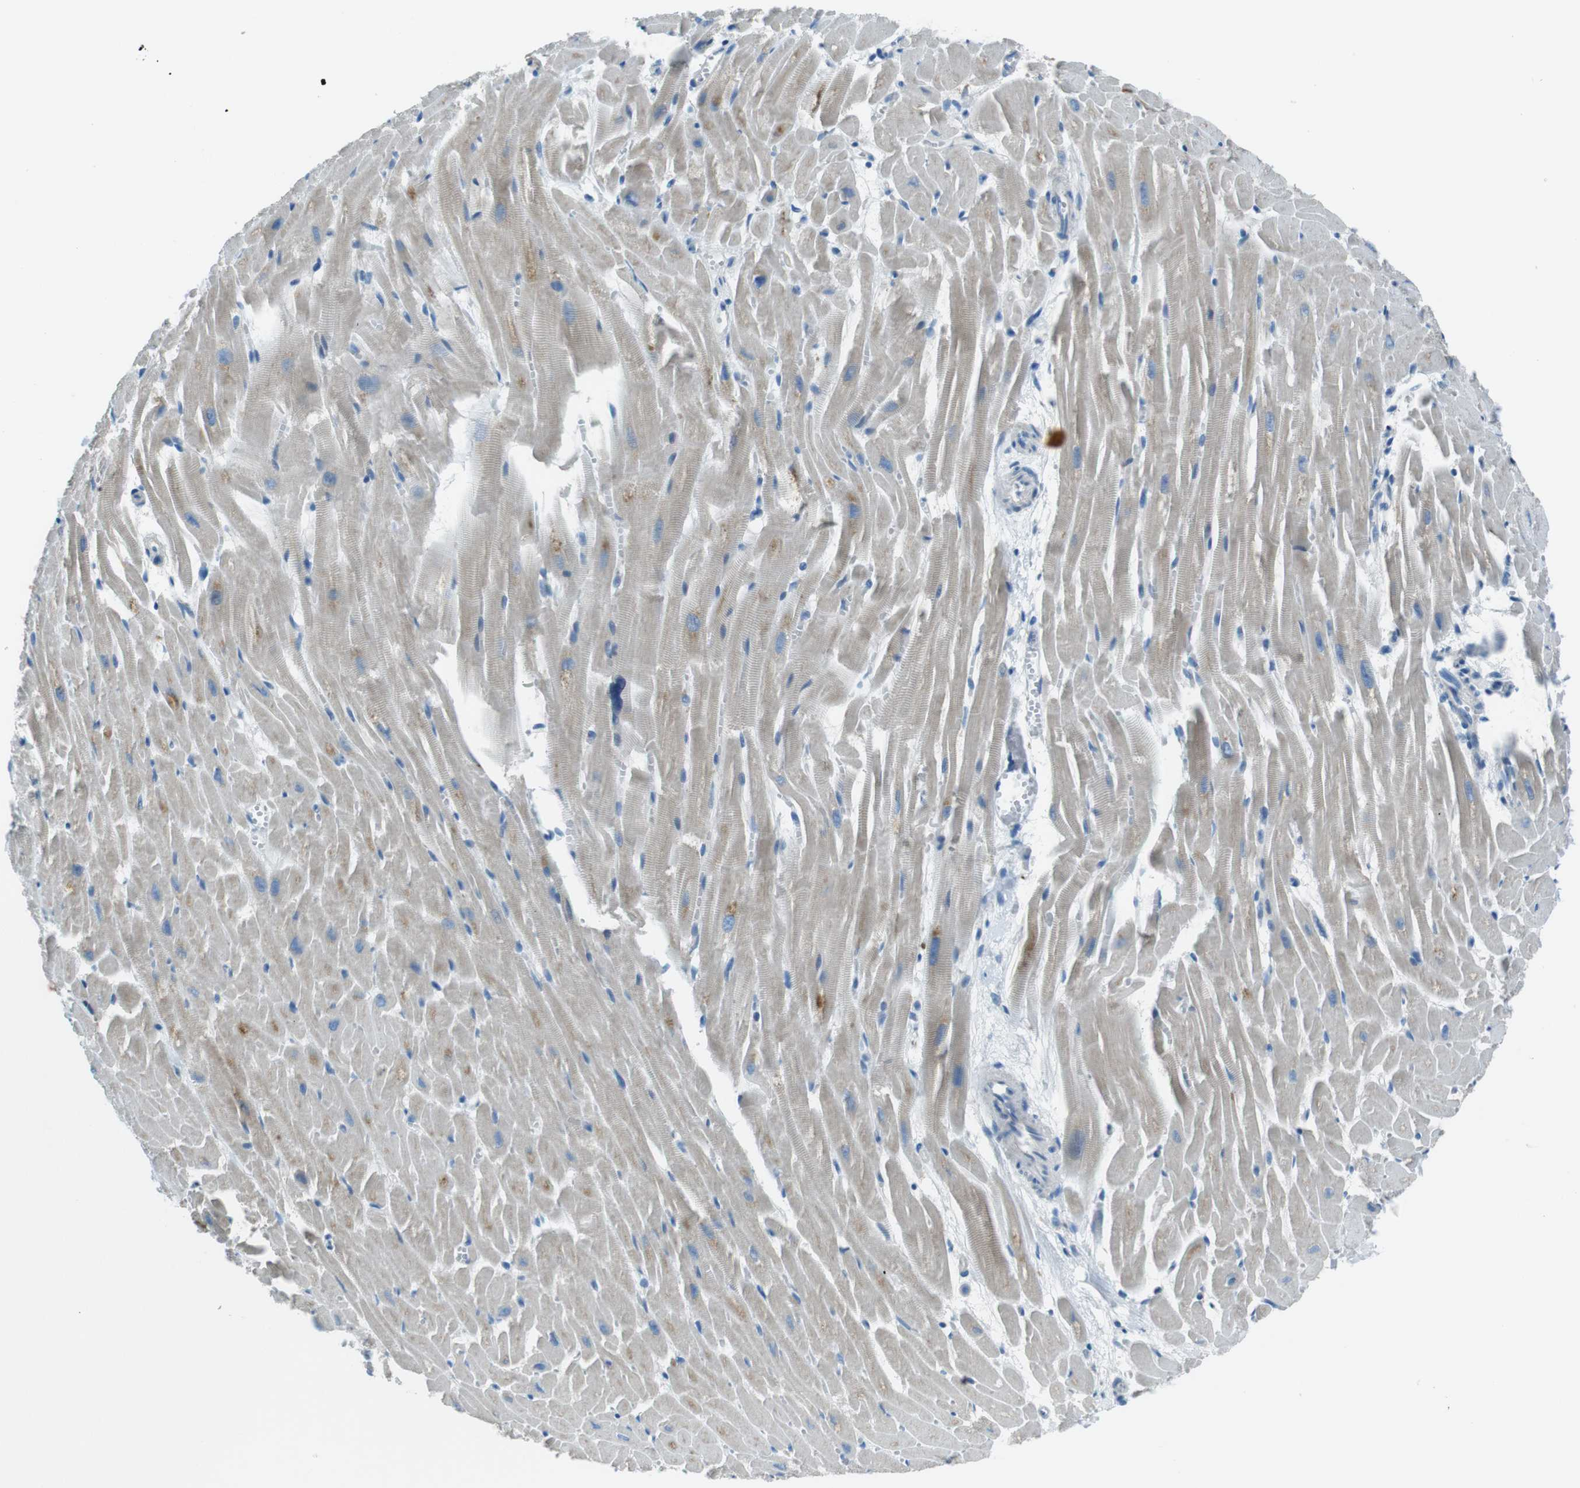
{"staining": {"intensity": "weak", "quantity": "25%-75%", "location": "cytoplasmic/membranous"}, "tissue": "heart muscle", "cell_type": "Cardiomyocytes", "image_type": "normal", "snomed": [{"axis": "morphology", "description": "Normal tissue, NOS"}, {"axis": "topography", "description": "Heart"}], "caption": "The immunohistochemical stain shows weak cytoplasmic/membranous positivity in cardiomyocytes of unremarkable heart muscle. Nuclei are stained in blue.", "gene": "TMEM41B", "patient": {"sex": "female", "age": 19}}